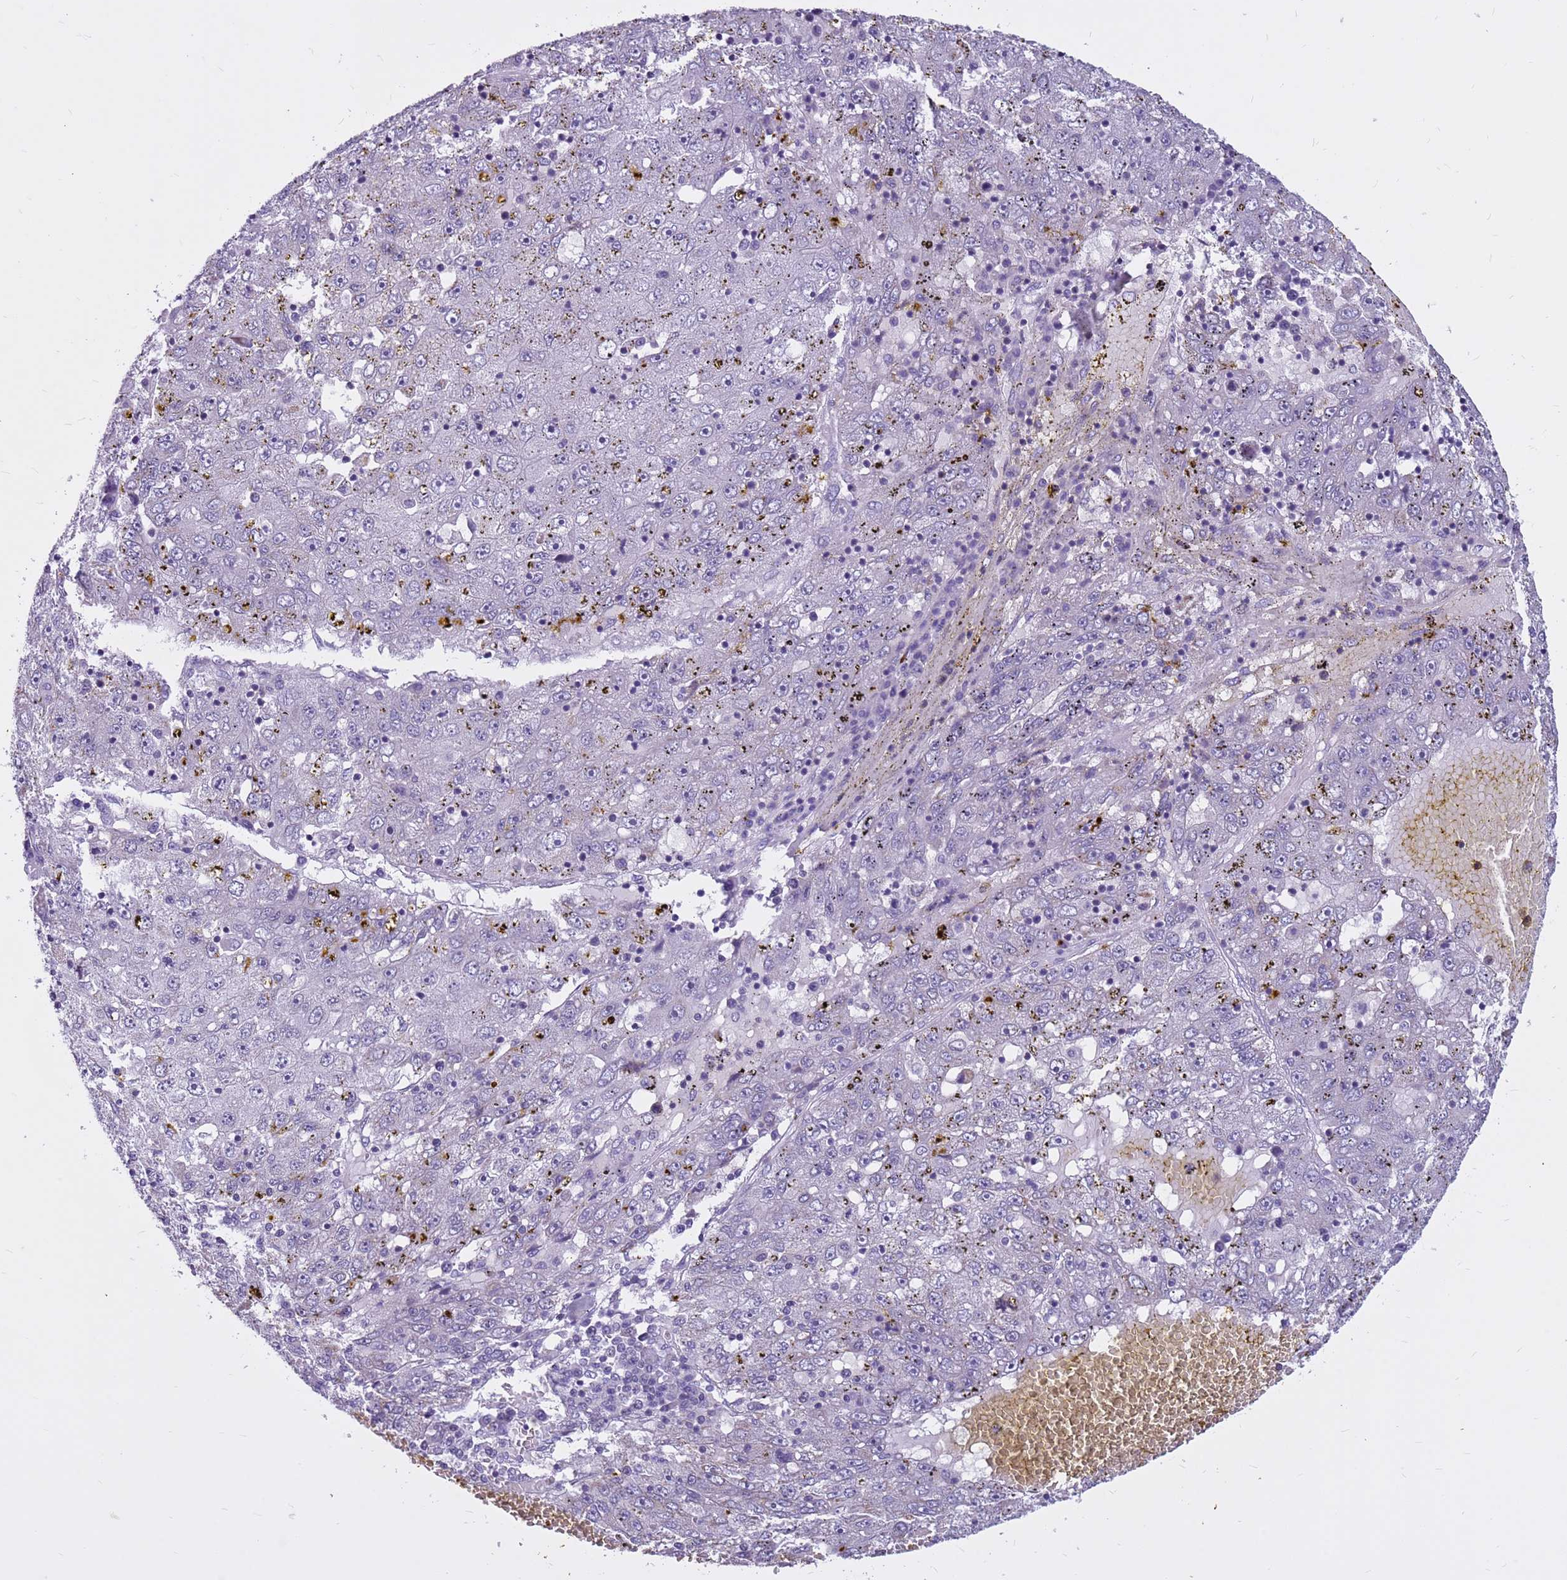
{"staining": {"intensity": "moderate", "quantity": "<25%", "location": "cytoplasmic/membranous"}, "tissue": "liver cancer", "cell_type": "Tumor cells", "image_type": "cancer", "snomed": [{"axis": "morphology", "description": "Carcinoma, Hepatocellular, NOS"}, {"axis": "topography", "description": "Liver"}], "caption": "Moderate cytoplasmic/membranous expression is appreciated in approximately <25% of tumor cells in hepatocellular carcinoma (liver).", "gene": "CDK2AP2", "patient": {"sex": "male", "age": 49}}